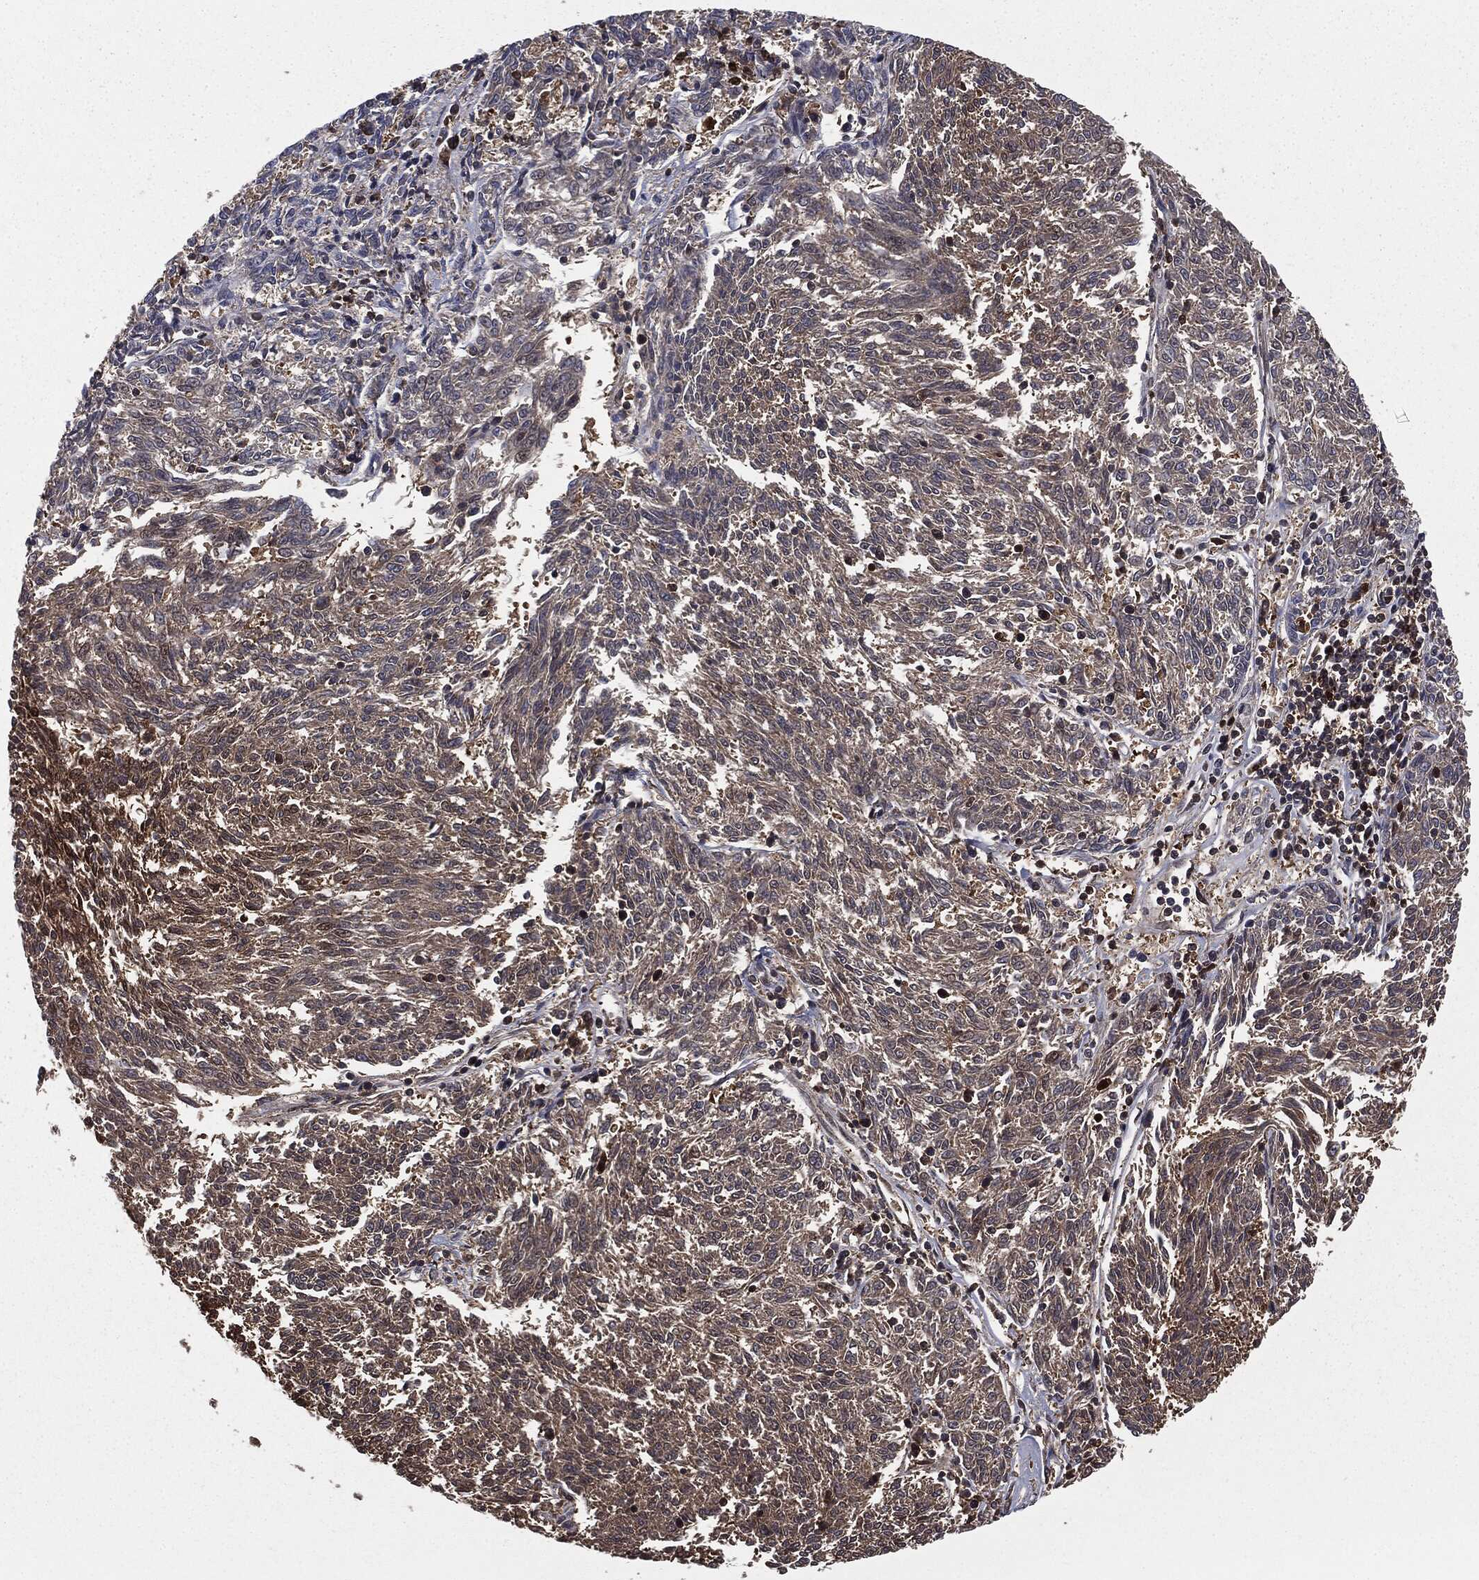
{"staining": {"intensity": "weak", "quantity": "25%-75%", "location": "cytoplasmic/membranous"}, "tissue": "melanoma", "cell_type": "Tumor cells", "image_type": "cancer", "snomed": [{"axis": "morphology", "description": "Malignant melanoma, NOS"}, {"axis": "topography", "description": "Skin"}], "caption": "Brown immunohistochemical staining in human malignant melanoma shows weak cytoplasmic/membranous staining in approximately 25%-75% of tumor cells. The staining was performed using DAB (3,3'-diaminobenzidine) to visualize the protein expression in brown, while the nuclei were stained in blue with hematoxylin (Magnification: 20x).", "gene": "GNB5", "patient": {"sex": "female", "age": 72}}